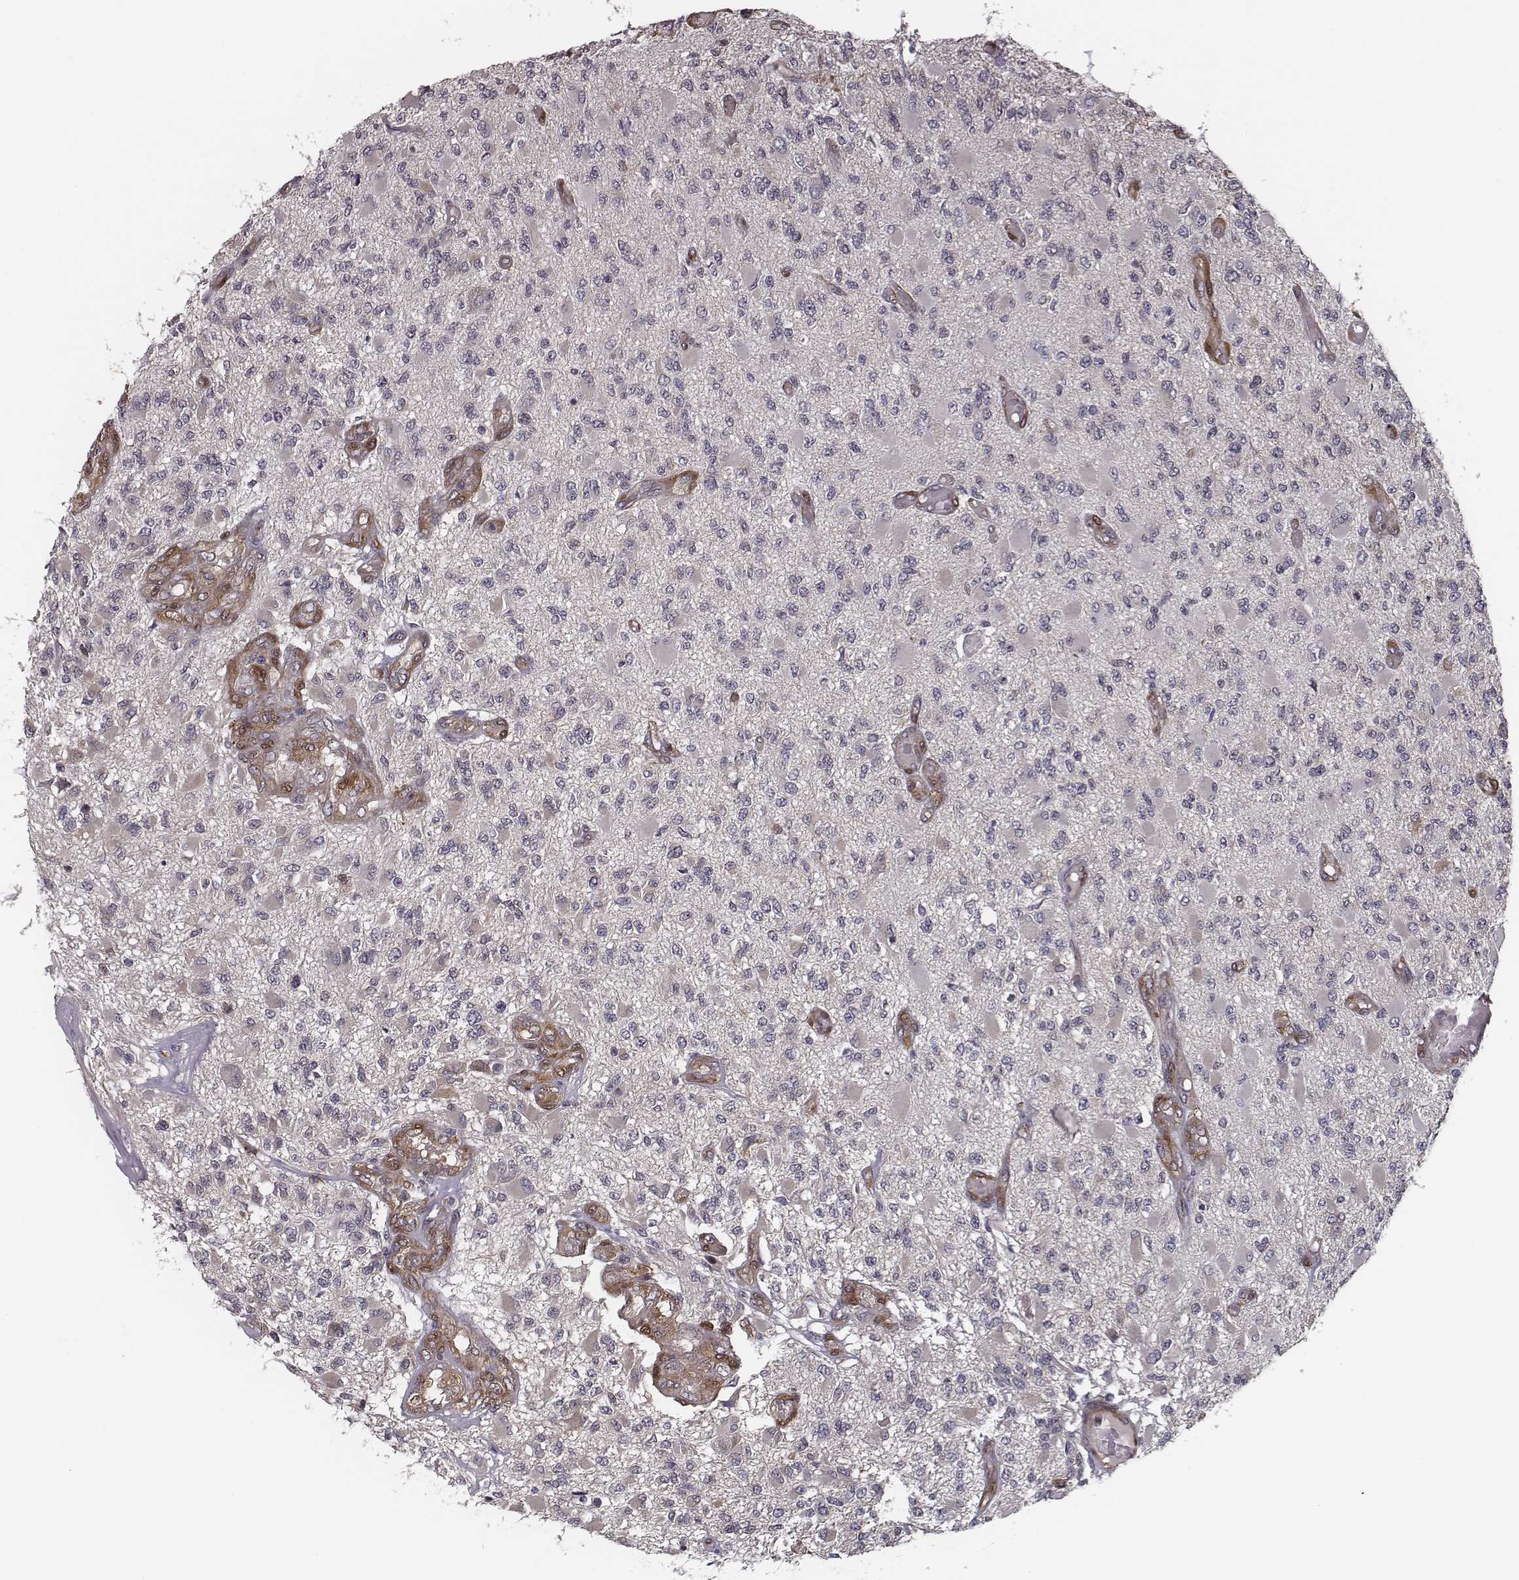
{"staining": {"intensity": "negative", "quantity": "none", "location": "none"}, "tissue": "glioma", "cell_type": "Tumor cells", "image_type": "cancer", "snomed": [{"axis": "morphology", "description": "Glioma, malignant, High grade"}, {"axis": "topography", "description": "Brain"}], "caption": "The photomicrograph exhibits no staining of tumor cells in malignant glioma (high-grade). The staining was performed using DAB to visualize the protein expression in brown, while the nuclei were stained in blue with hematoxylin (Magnification: 20x).", "gene": "ISYNA1", "patient": {"sex": "female", "age": 63}}